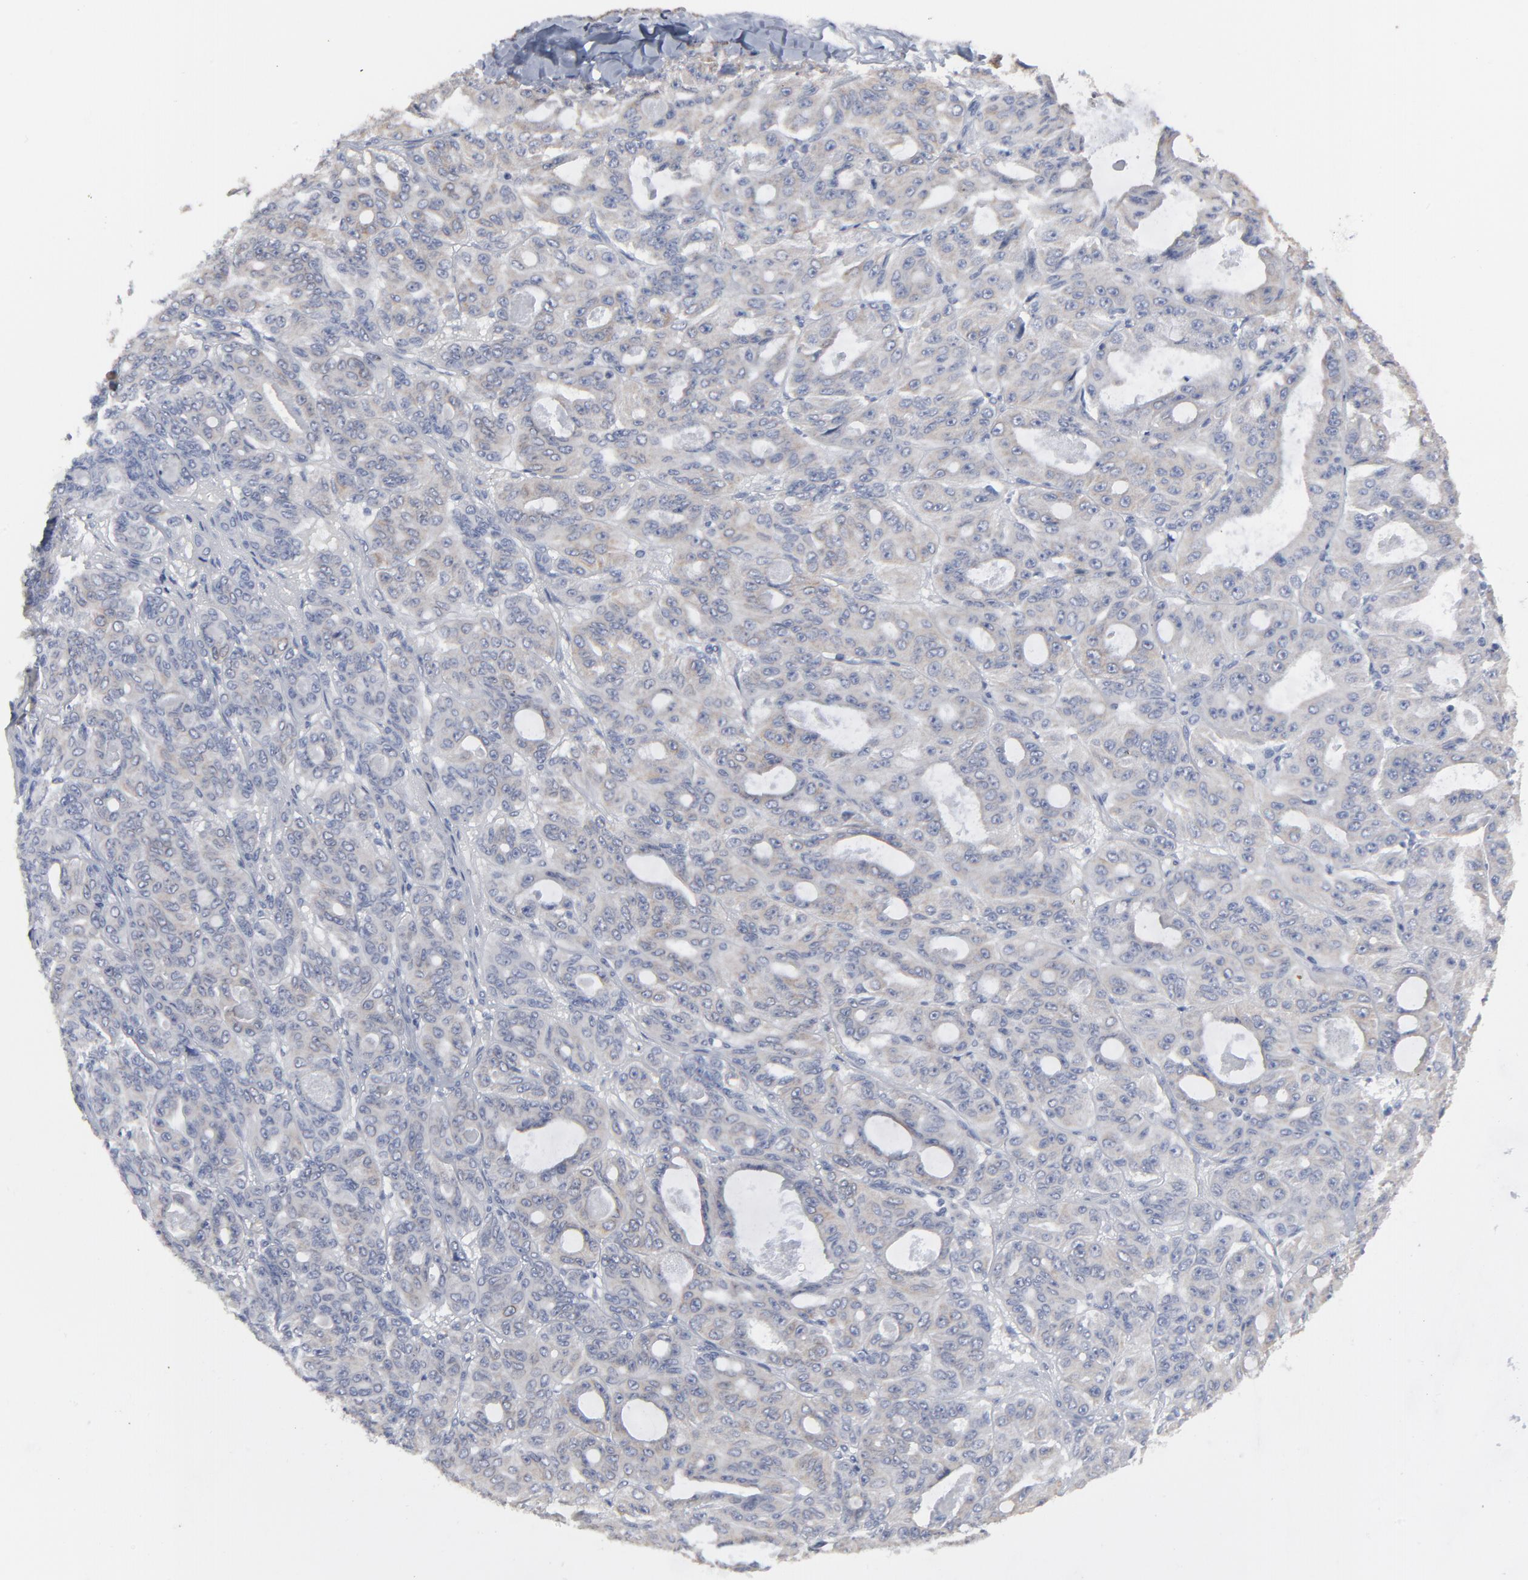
{"staining": {"intensity": "weak", "quantity": "25%-75%", "location": "cytoplasmic/membranous"}, "tissue": "ovarian cancer", "cell_type": "Tumor cells", "image_type": "cancer", "snomed": [{"axis": "morphology", "description": "Carcinoma, endometroid"}, {"axis": "topography", "description": "Ovary"}], "caption": "Brown immunohistochemical staining in endometroid carcinoma (ovarian) exhibits weak cytoplasmic/membranous staining in about 25%-75% of tumor cells.", "gene": "SYNE2", "patient": {"sex": "female", "age": 61}}